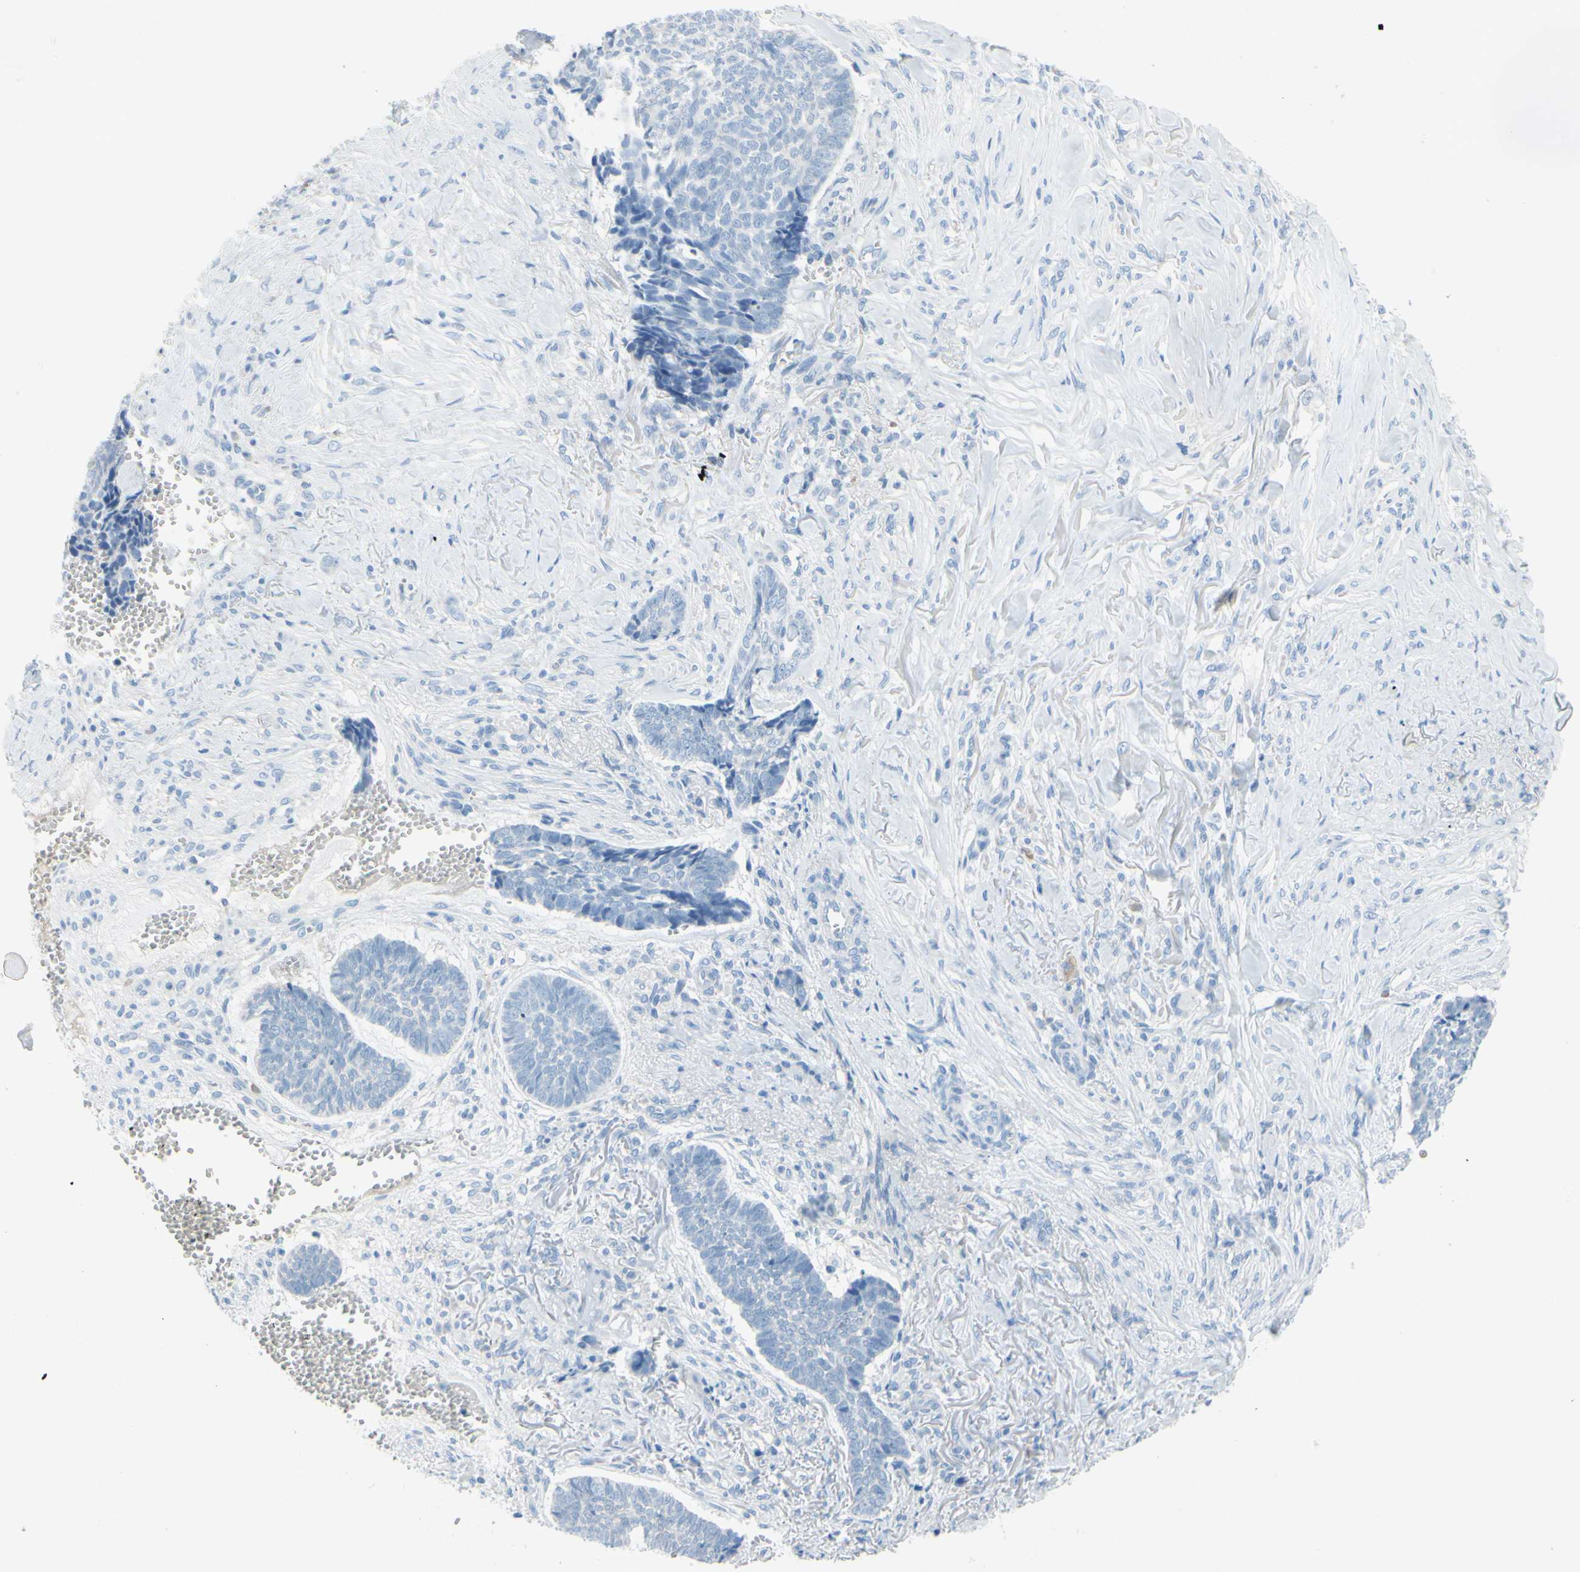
{"staining": {"intensity": "negative", "quantity": "none", "location": "none"}, "tissue": "skin cancer", "cell_type": "Tumor cells", "image_type": "cancer", "snomed": [{"axis": "morphology", "description": "Basal cell carcinoma"}, {"axis": "topography", "description": "Skin"}], "caption": "An IHC histopathology image of skin basal cell carcinoma is shown. There is no staining in tumor cells of skin basal cell carcinoma.", "gene": "DCT", "patient": {"sex": "male", "age": 84}}